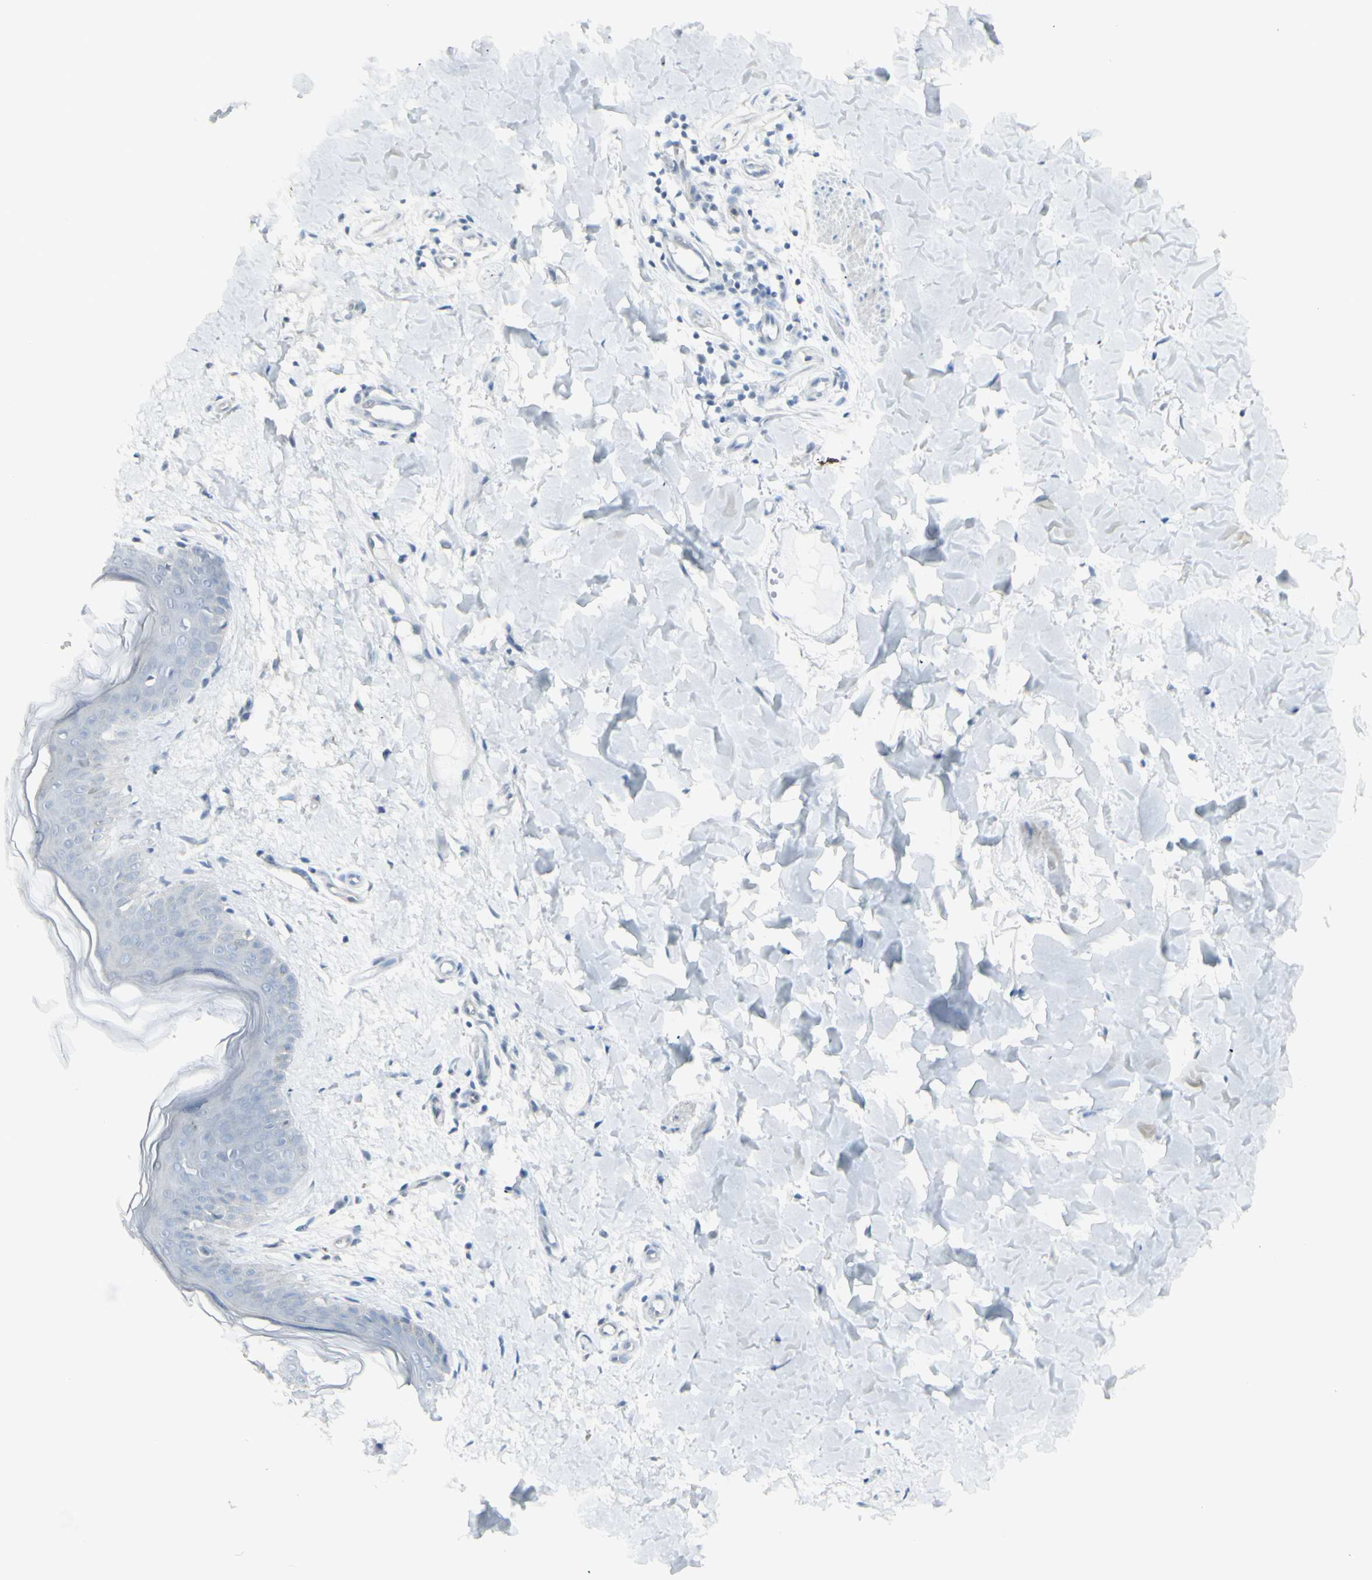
{"staining": {"intensity": "negative", "quantity": "none", "location": "none"}, "tissue": "skin", "cell_type": "Fibroblasts", "image_type": "normal", "snomed": [{"axis": "morphology", "description": "Normal tissue, NOS"}, {"axis": "topography", "description": "Skin"}], "caption": "A high-resolution histopathology image shows immunohistochemistry (IHC) staining of unremarkable skin, which displays no significant positivity in fibroblasts. Brightfield microscopy of immunohistochemistry stained with DAB (3,3'-diaminobenzidine) (brown) and hematoxylin (blue), captured at high magnification.", "gene": "NDST4", "patient": {"sex": "female", "age": 41}}